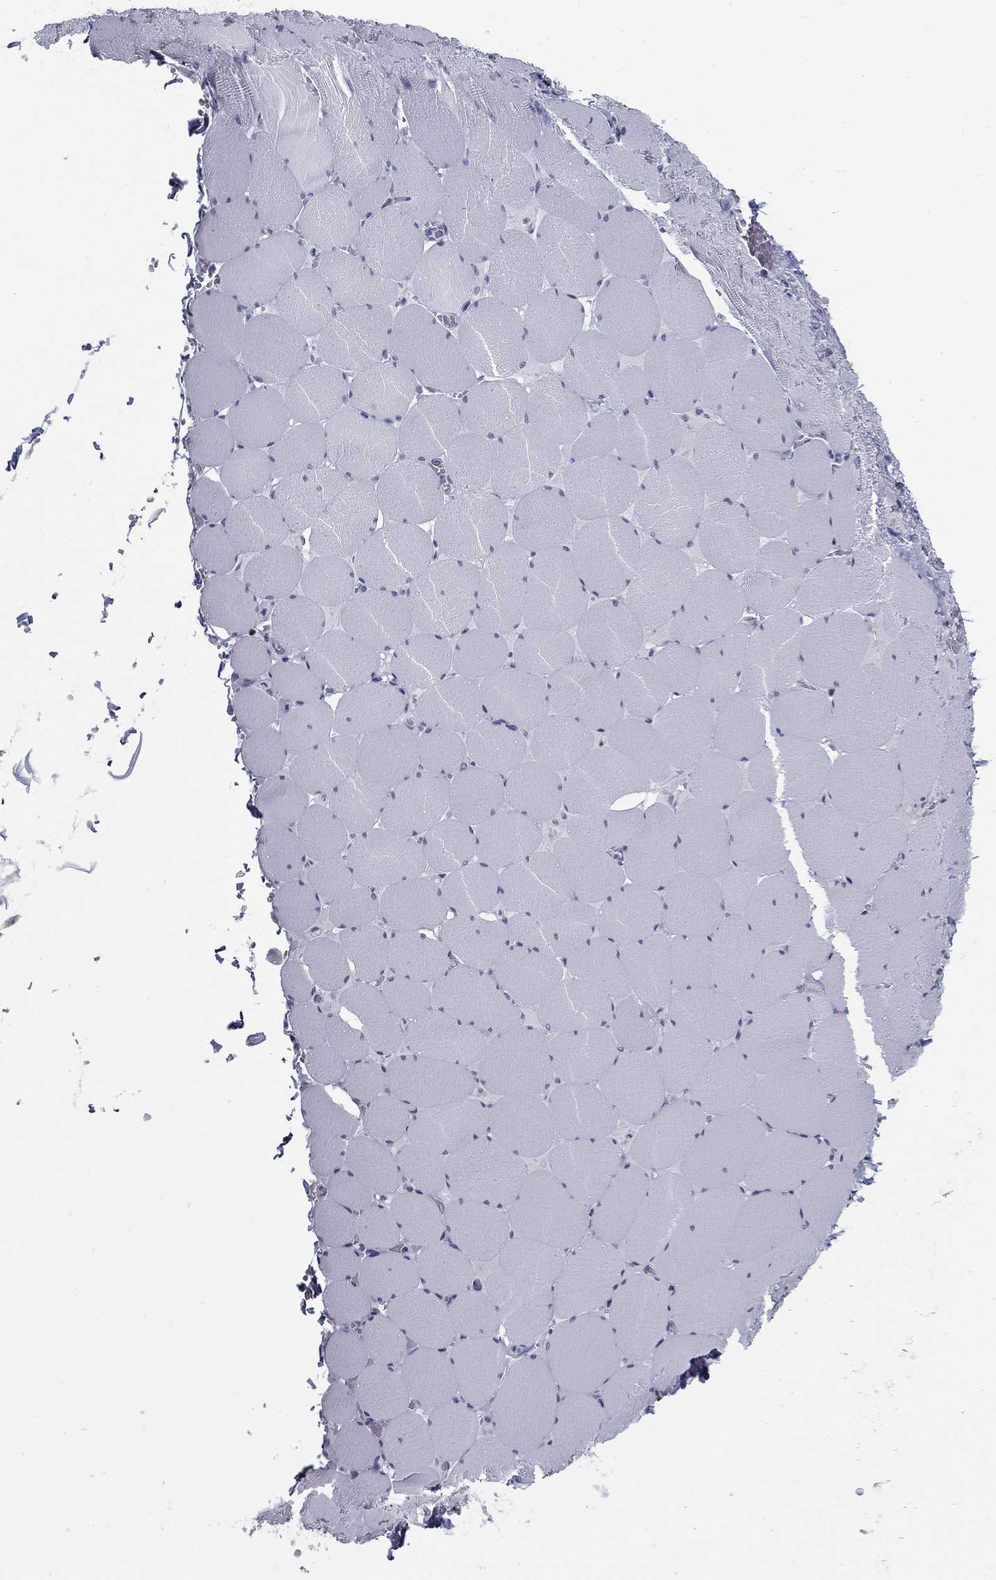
{"staining": {"intensity": "negative", "quantity": "none", "location": "none"}, "tissue": "skeletal muscle", "cell_type": "Myocytes", "image_type": "normal", "snomed": [{"axis": "morphology", "description": "Normal tissue, NOS"}, {"axis": "morphology", "description": "Malignant melanoma, Metastatic site"}, {"axis": "topography", "description": "Skeletal muscle"}], "caption": "Immunohistochemistry (IHC) image of benign skeletal muscle: skeletal muscle stained with DAB (3,3'-diaminobenzidine) shows no significant protein expression in myocytes.", "gene": "PYHIN1", "patient": {"sex": "male", "age": 50}}